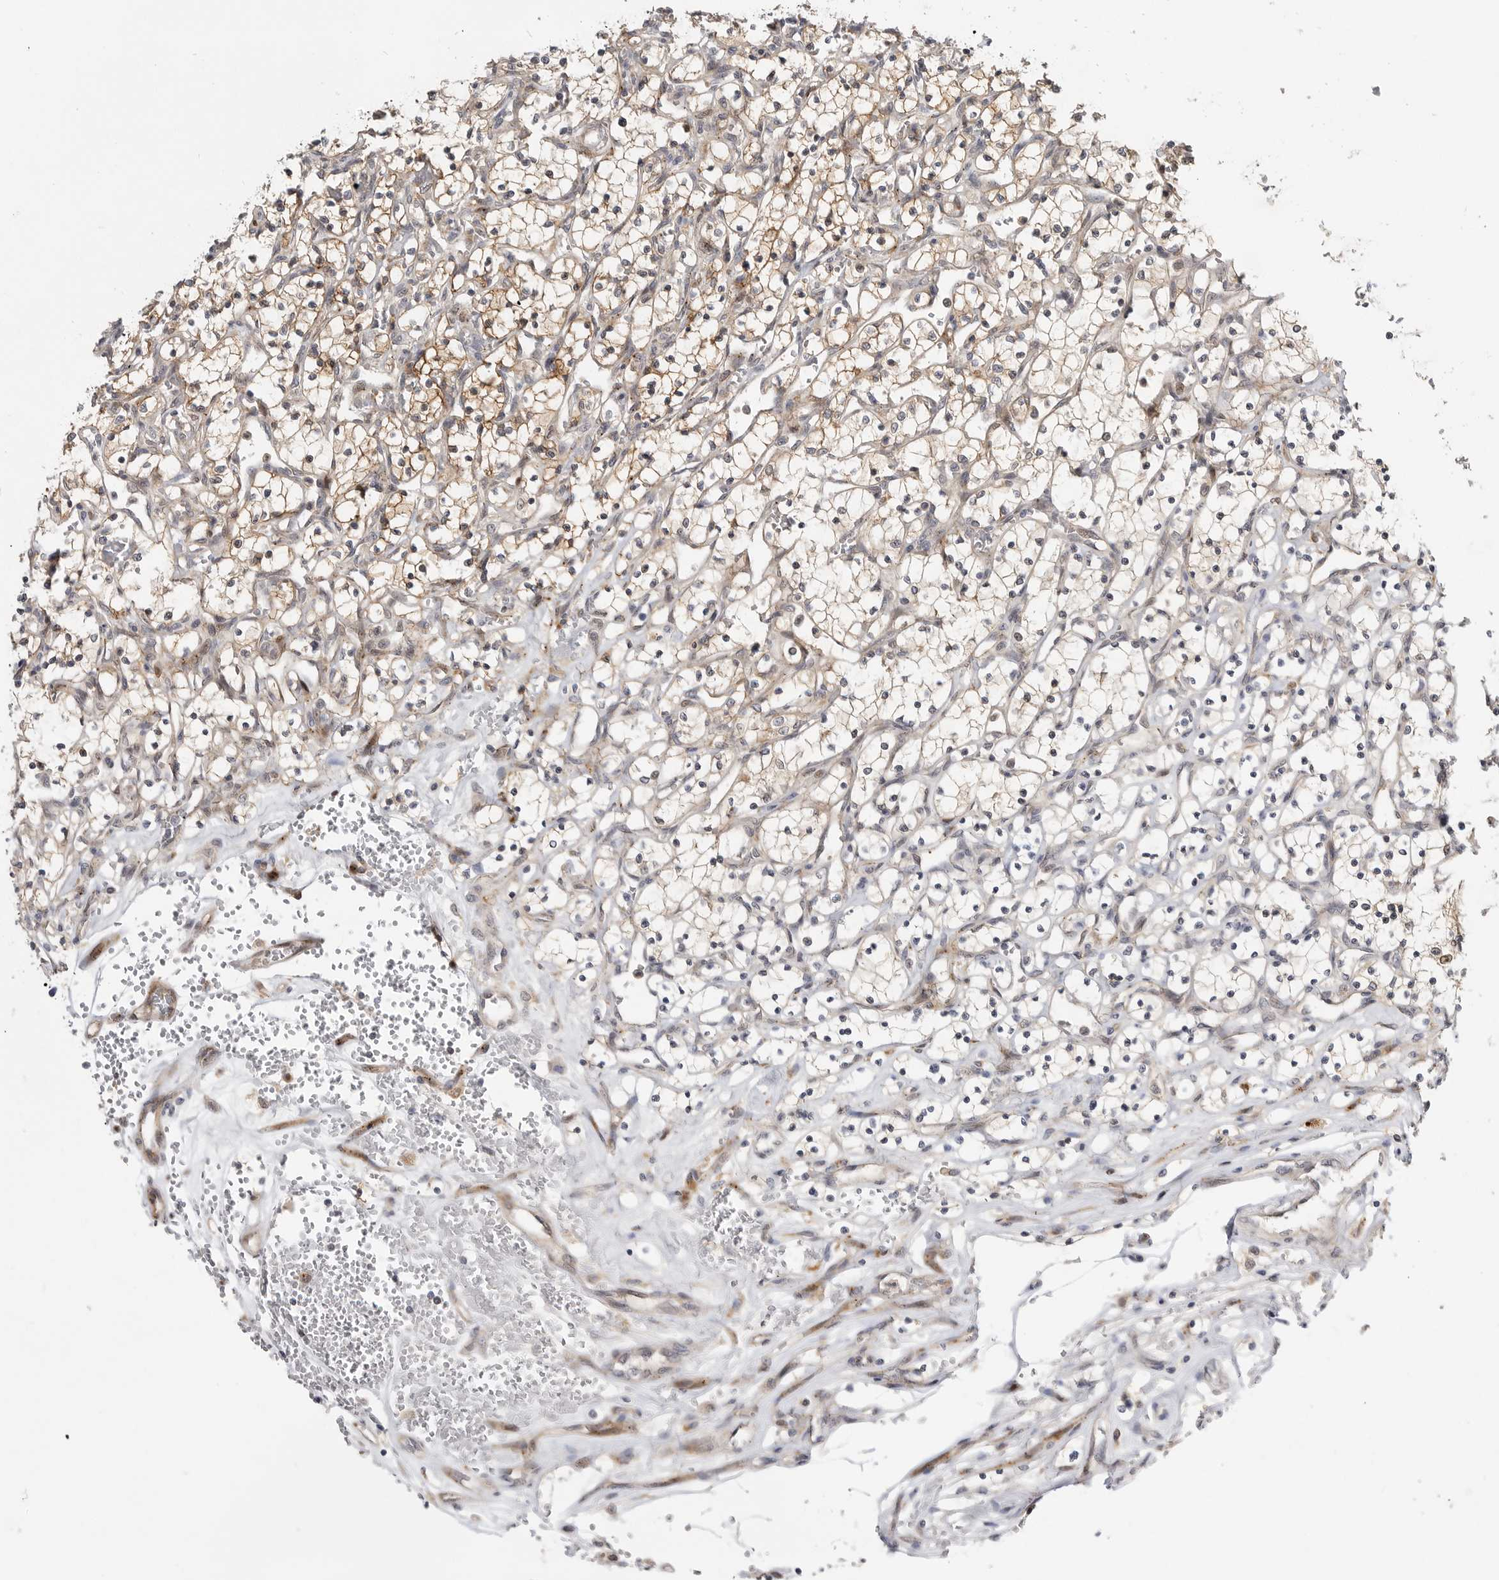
{"staining": {"intensity": "moderate", "quantity": "25%-75%", "location": "cytoplasmic/membranous"}, "tissue": "renal cancer", "cell_type": "Tumor cells", "image_type": "cancer", "snomed": [{"axis": "morphology", "description": "Adenocarcinoma, NOS"}, {"axis": "topography", "description": "Kidney"}], "caption": "Protein staining of renal adenocarcinoma tissue shows moderate cytoplasmic/membranous expression in about 25%-75% of tumor cells.", "gene": "CSNK1G3", "patient": {"sex": "female", "age": 69}}